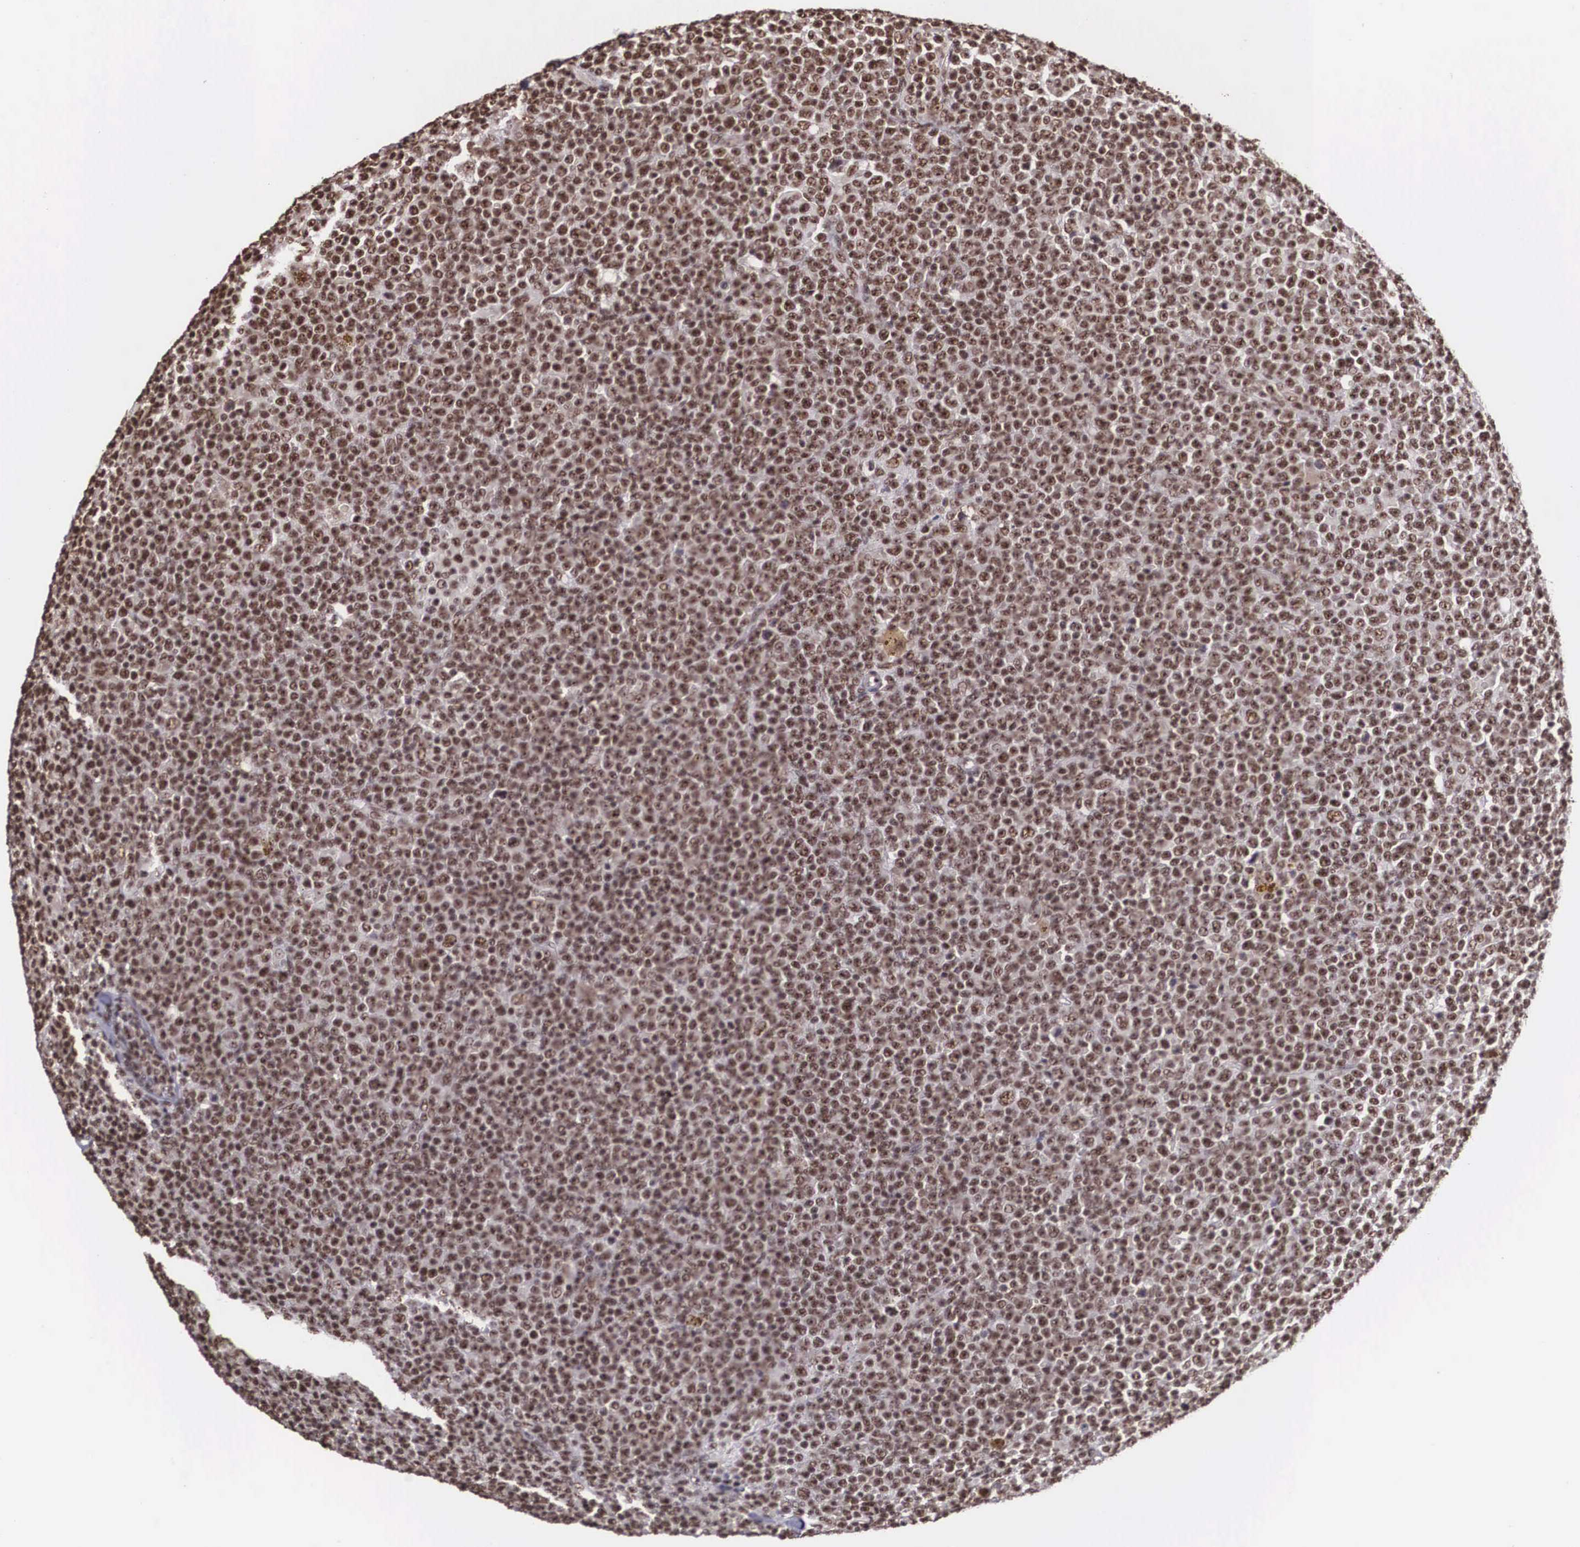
{"staining": {"intensity": "strong", "quantity": ">75%", "location": "nuclear"}, "tissue": "lymphoma", "cell_type": "Tumor cells", "image_type": "cancer", "snomed": [{"axis": "morphology", "description": "Malignant lymphoma, non-Hodgkin's type, Low grade"}, {"axis": "topography", "description": "Lymph node"}], "caption": "Immunohistochemical staining of human low-grade malignant lymphoma, non-Hodgkin's type displays strong nuclear protein positivity in approximately >75% of tumor cells.", "gene": "POLR2F", "patient": {"sex": "male", "age": 50}}